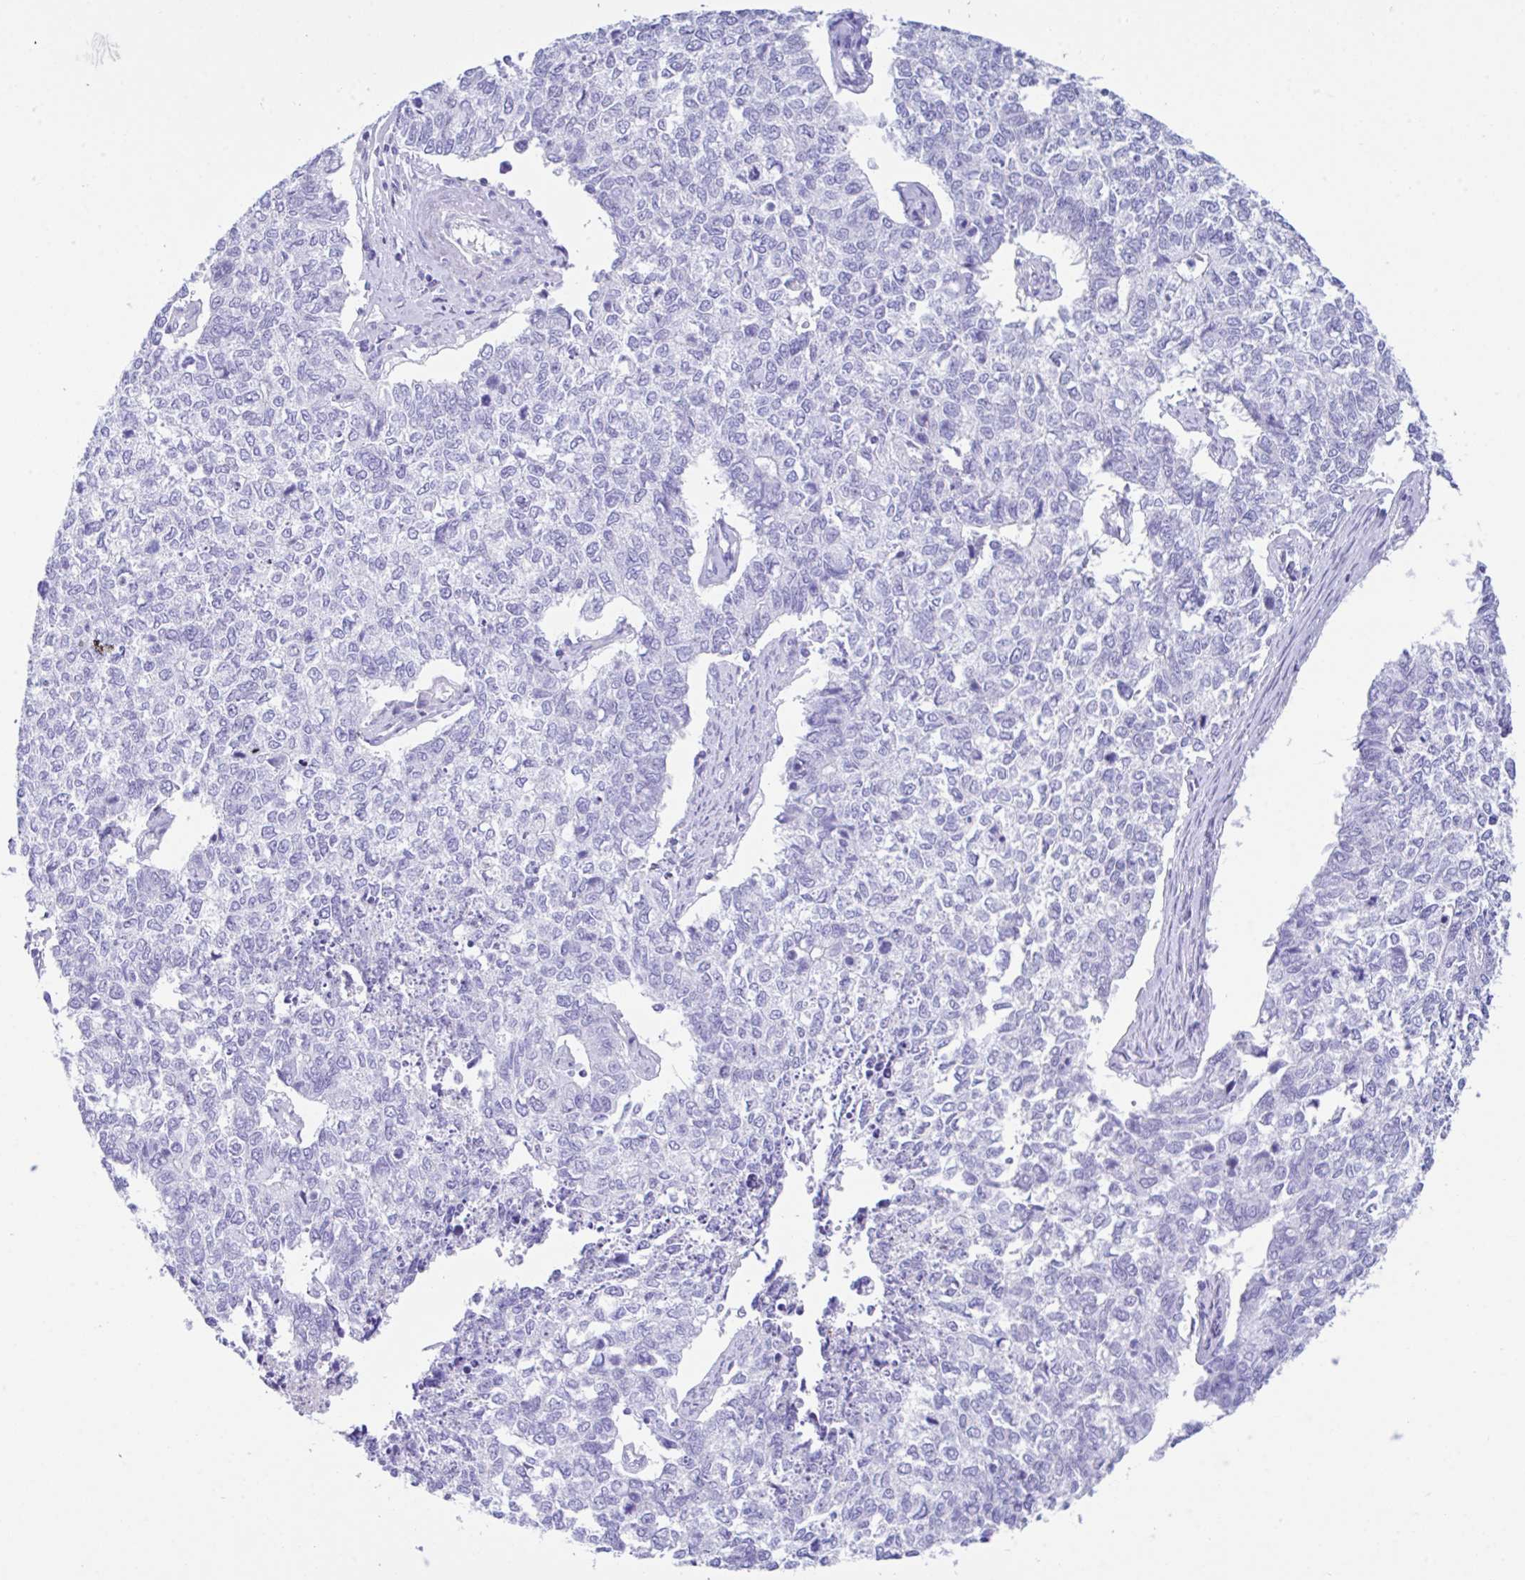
{"staining": {"intensity": "negative", "quantity": "none", "location": "none"}, "tissue": "cervical cancer", "cell_type": "Tumor cells", "image_type": "cancer", "snomed": [{"axis": "morphology", "description": "Adenocarcinoma, NOS"}, {"axis": "topography", "description": "Cervix"}], "caption": "Histopathology image shows no significant protein expression in tumor cells of cervical cancer.", "gene": "NDUFAF8", "patient": {"sex": "female", "age": 63}}